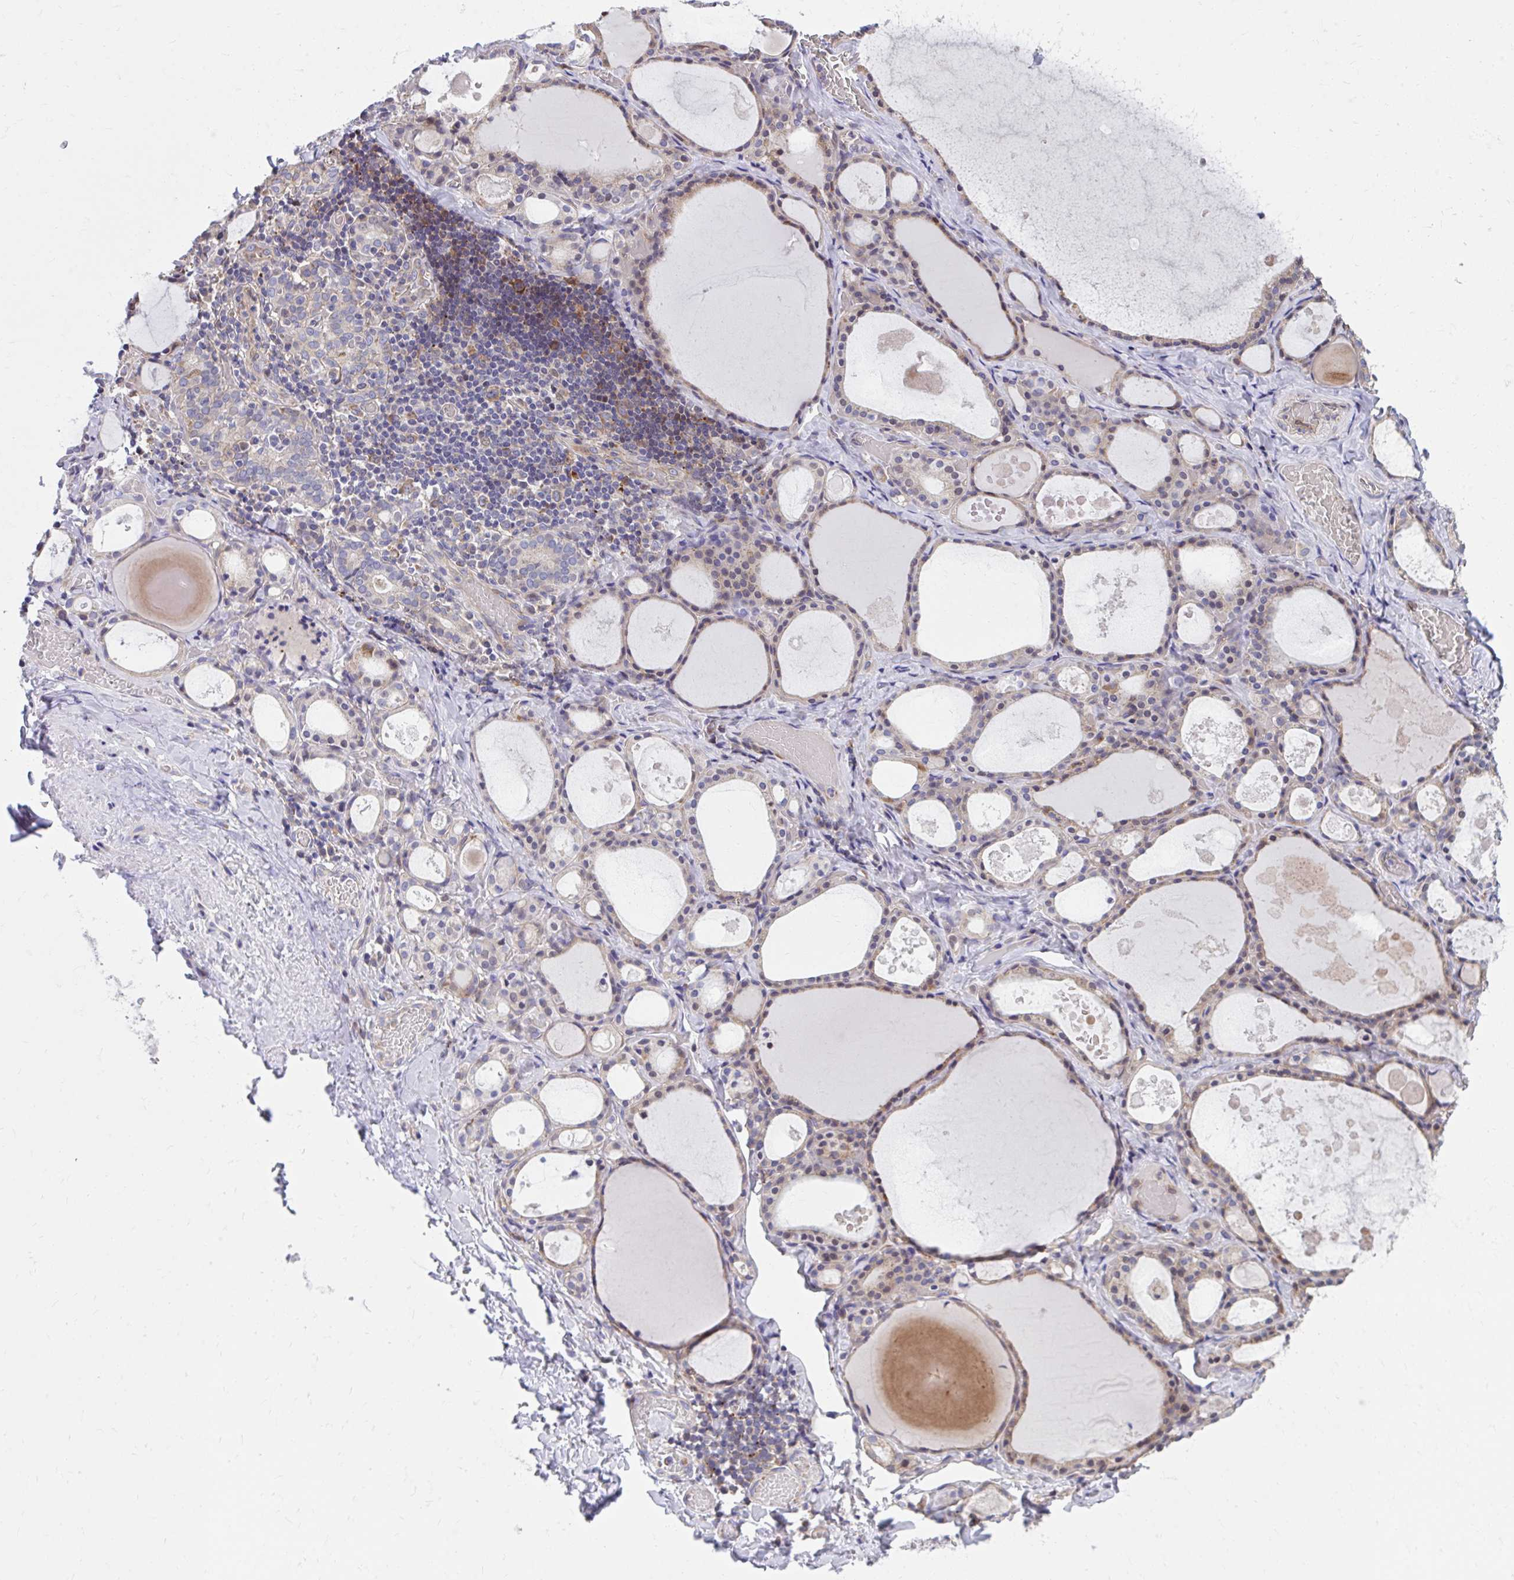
{"staining": {"intensity": "weak", "quantity": "25%-75%", "location": "cytoplasmic/membranous"}, "tissue": "thyroid gland", "cell_type": "Glandular cells", "image_type": "normal", "snomed": [{"axis": "morphology", "description": "Normal tissue, NOS"}, {"axis": "topography", "description": "Thyroid gland"}], "caption": "Protein analysis of benign thyroid gland demonstrates weak cytoplasmic/membranous positivity in about 25%-75% of glandular cells.", "gene": "ZNF778", "patient": {"sex": "male", "age": 56}}